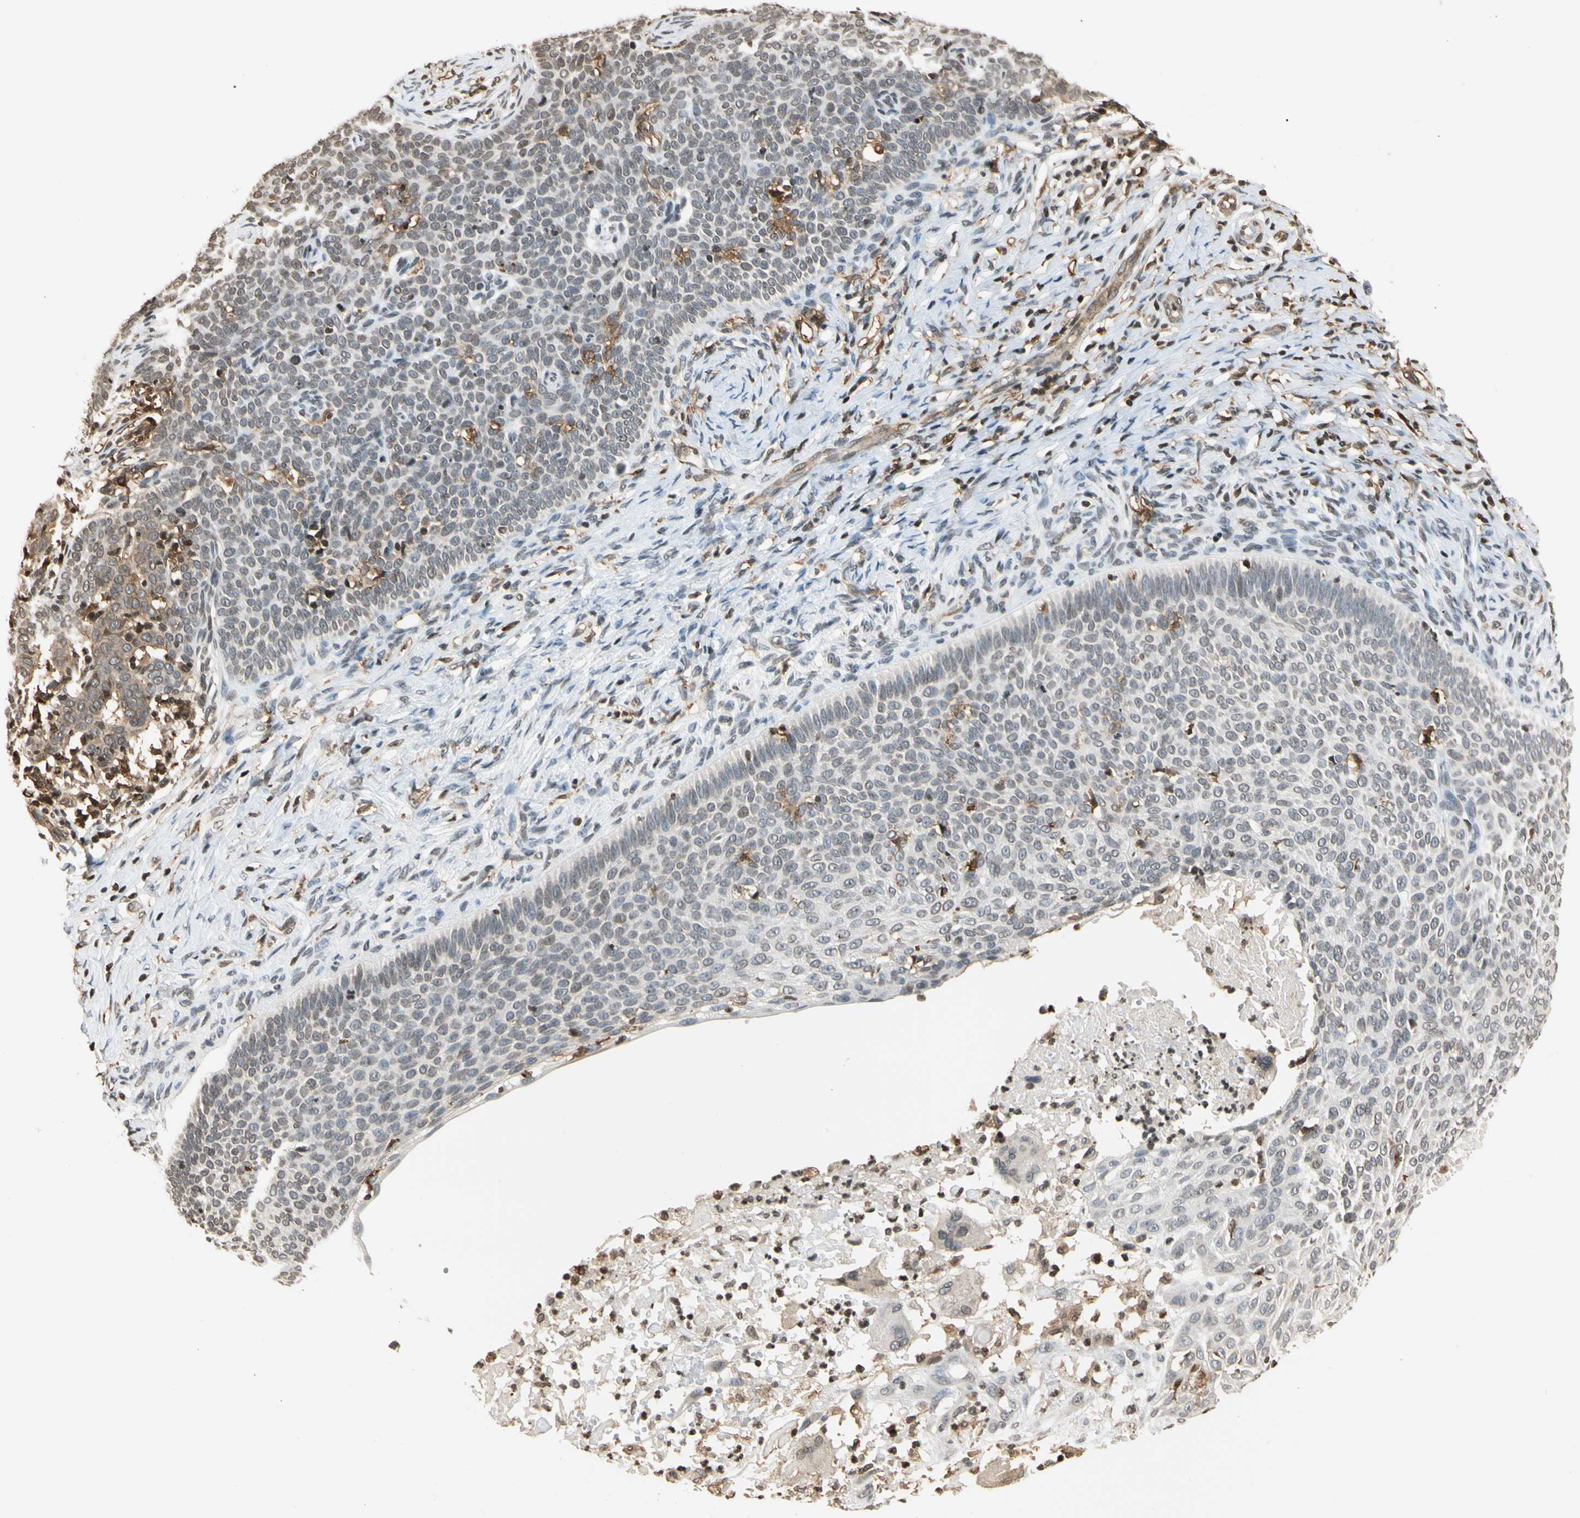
{"staining": {"intensity": "weak", "quantity": "25%-75%", "location": "nuclear"}, "tissue": "skin cancer", "cell_type": "Tumor cells", "image_type": "cancer", "snomed": [{"axis": "morphology", "description": "Normal tissue, NOS"}, {"axis": "morphology", "description": "Basal cell carcinoma"}, {"axis": "topography", "description": "Skin"}], "caption": "The immunohistochemical stain shows weak nuclear expression in tumor cells of basal cell carcinoma (skin) tissue.", "gene": "FER", "patient": {"sex": "male", "age": 87}}